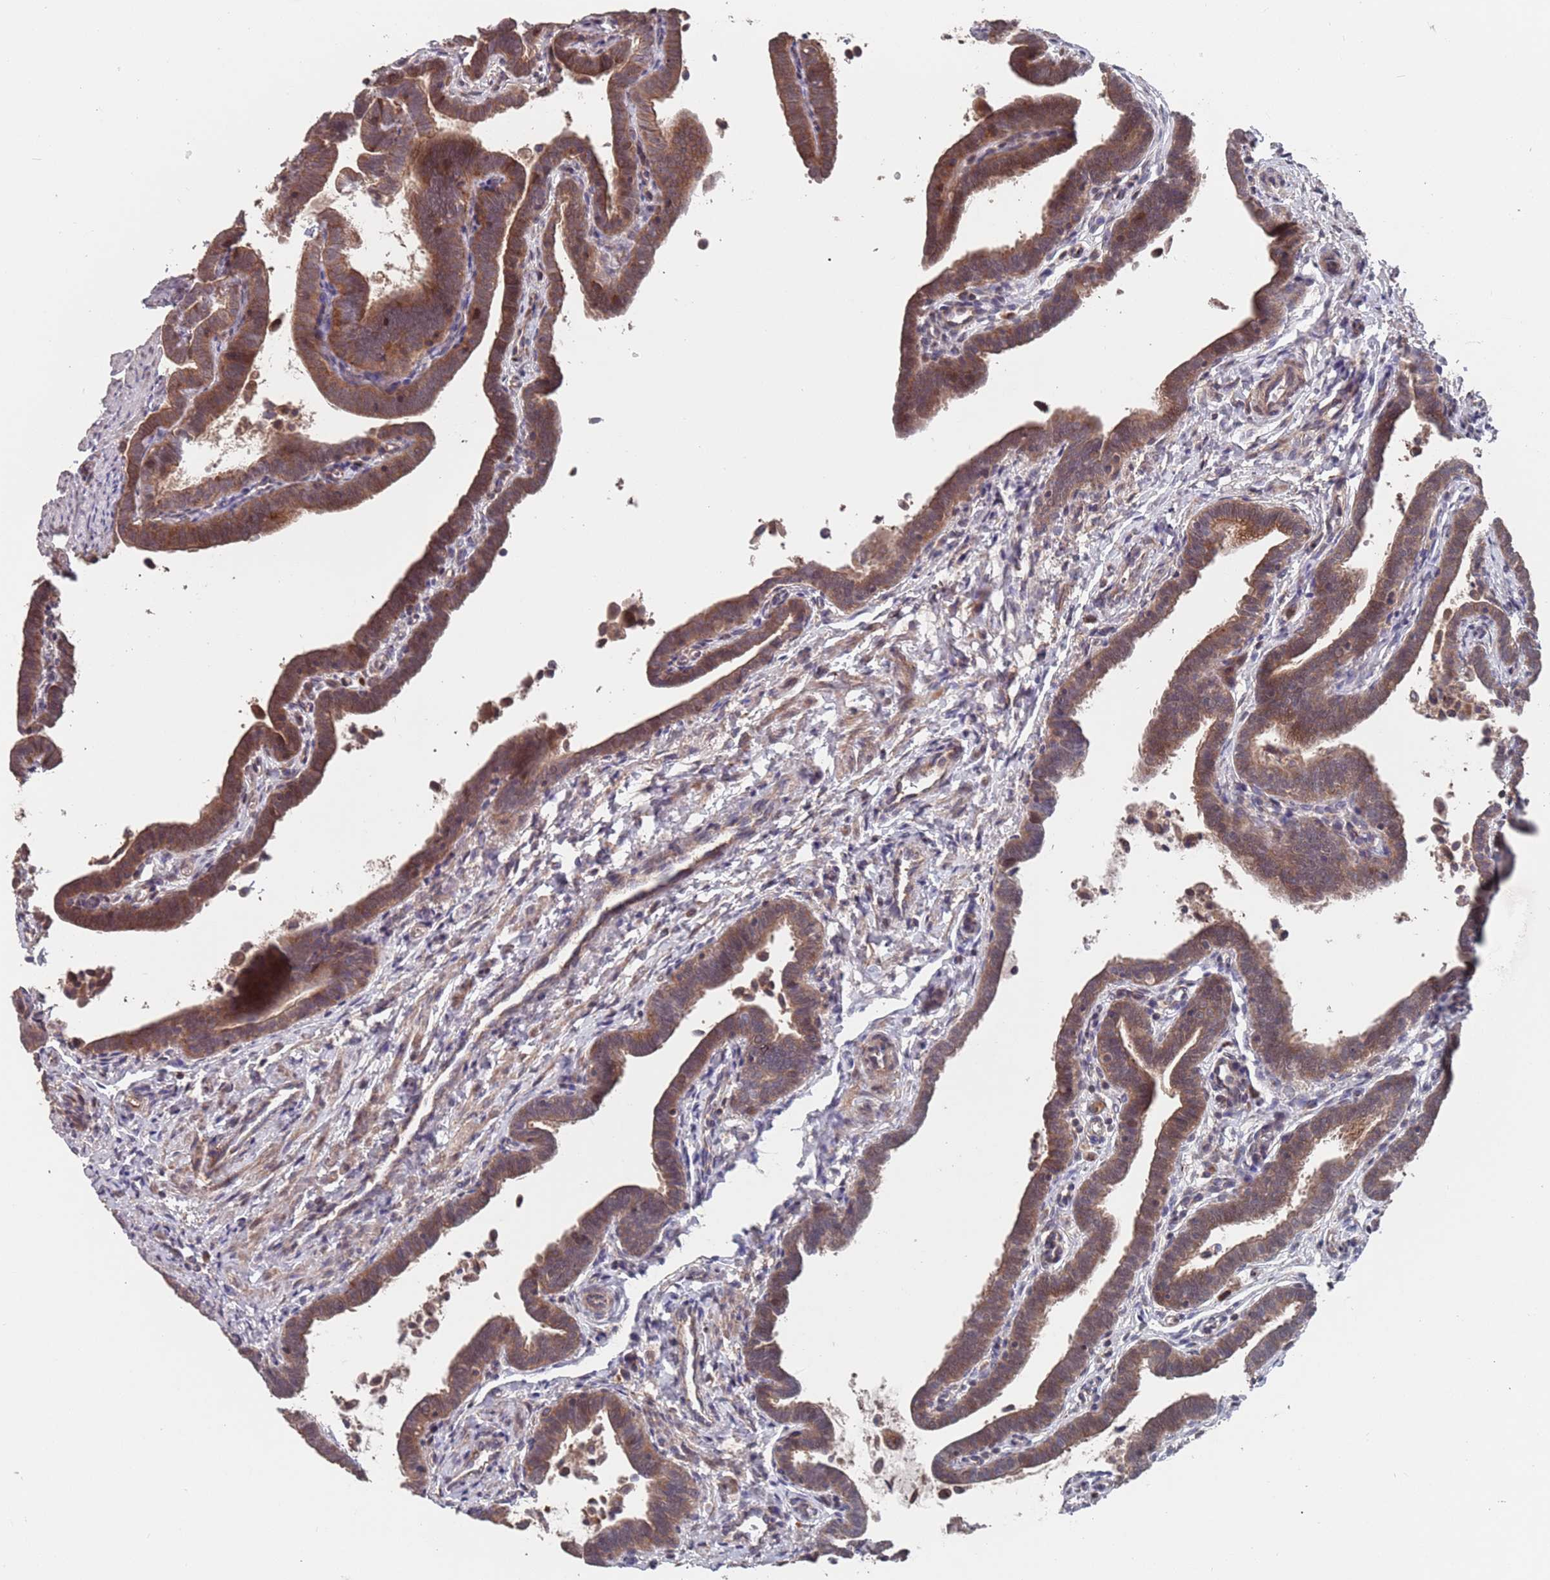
{"staining": {"intensity": "moderate", "quantity": ">75%", "location": "cytoplasmic/membranous"}, "tissue": "fallopian tube", "cell_type": "Glandular cells", "image_type": "normal", "snomed": [{"axis": "morphology", "description": "Normal tissue, NOS"}, {"axis": "topography", "description": "Fallopian tube"}], "caption": "The histopathology image displays staining of normal fallopian tube, revealing moderate cytoplasmic/membranous protein staining (brown color) within glandular cells. Using DAB (3,3'-diaminobenzidine) (brown) and hematoxylin (blue) stains, captured at high magnification using brightfield microscopy.", "gene": "UNC45A", "patient": {"sex": "female", "age": 36}}